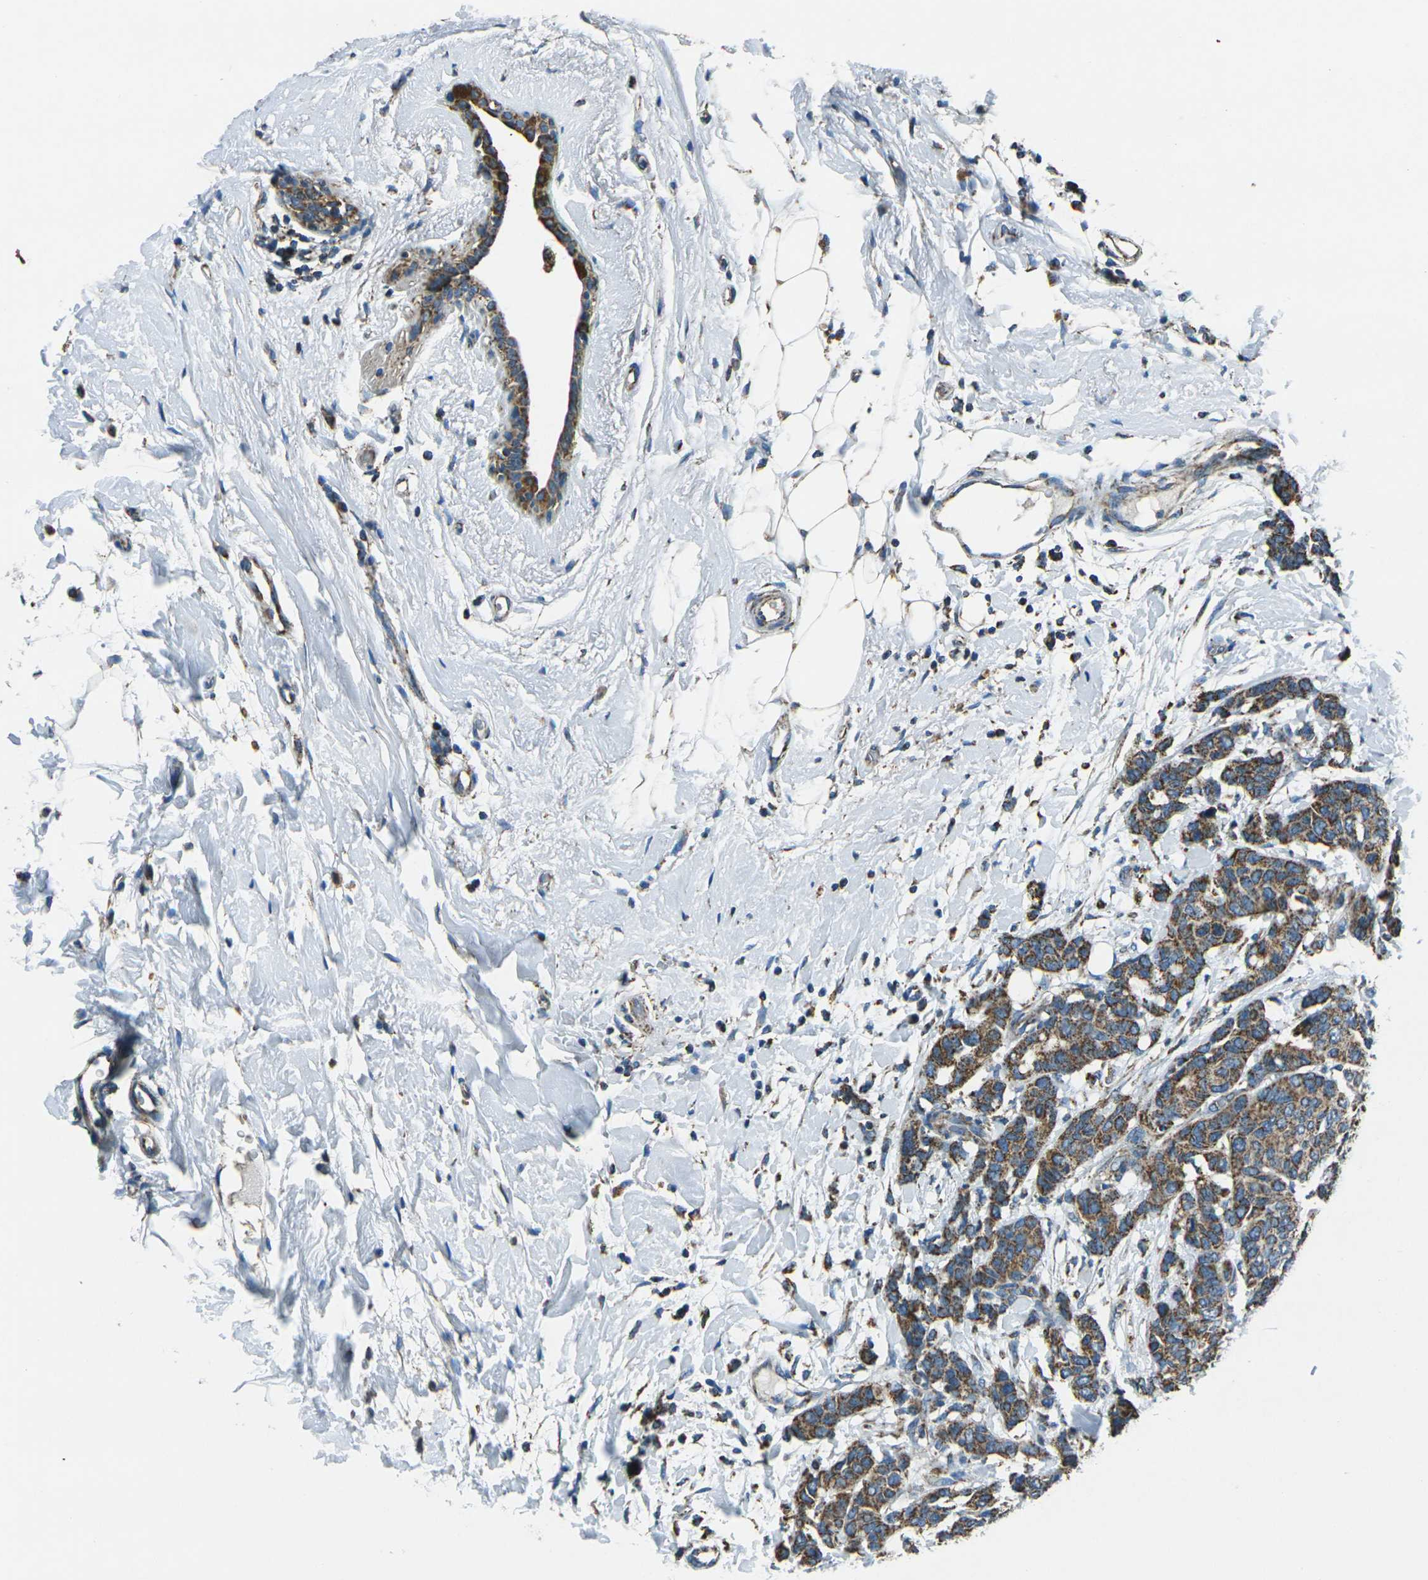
{"staining": {"intensity": "strong", "quantity": ">75%", "location": "cytoplasmic/membranous"}, "tissue": "breast cancer", "cell_type": "Tumor cells", "image_type": "cancer", "snomed": [{"axis": "morphology", "description": "Duct carcinoma"}, {"axis": "topography", "description": "Breast"}], "caption": "High-magnification brightfield microscopy of breast cancer stained with DAB (brown) and counterstained with hematoxylin (blue). tumor cells exhibit strong cytoplasmic/membranous staining is present in about>75% of cells. The protein is shown in brown color, while the nuclei are stained blue.", "gene": "IRF3", "patient": {"sex": "female", "age": 87}}